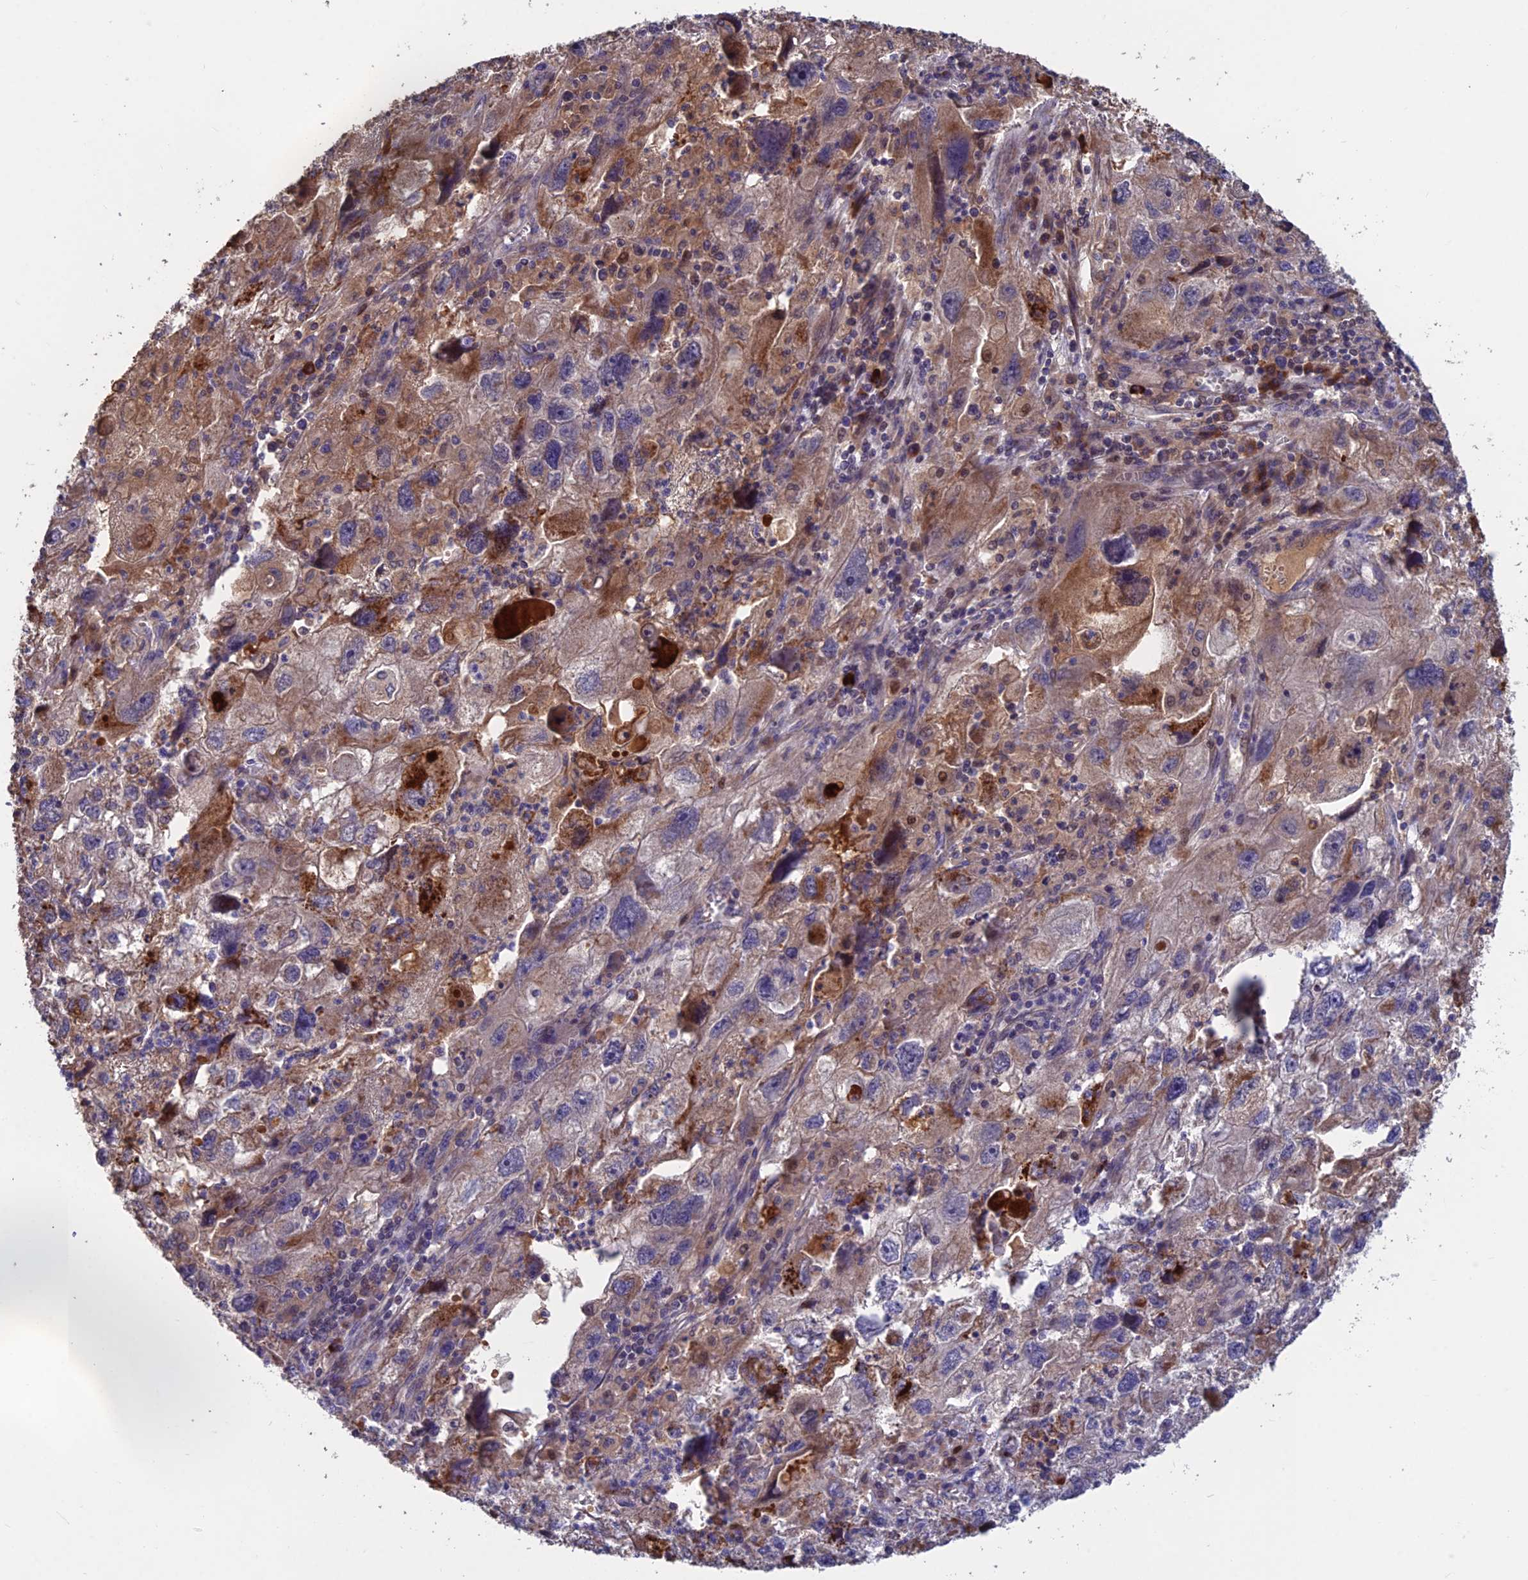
{"staining": {"intensity": "moderate", "quantity": "25%-75%", "location": "cytoplasmic/membranous"}, "tissue": "endometrial cancer", "cell_type": "Tumor cells", "image_type": "cancer", "snomed": [{"axis": "morphology", "description": "Adenocarcinoma, NOS"}, {"axis": "topography", "description": "Endometrium"}], "caption": "High-power microscopy captured an immunohistochemistry (IHC) photomicrograph of endometrial adenocarcinoma, revealing moderate cytoplasmic/membranous staining in about 25%-75% of tumor cells. The staining is performed using DAB brown chromogen to label protein expression. The nuclei are counter-stained blue using hematoxylin.", "gene": "SHISA5", "patient": {"sex": "female", "age": 49}}